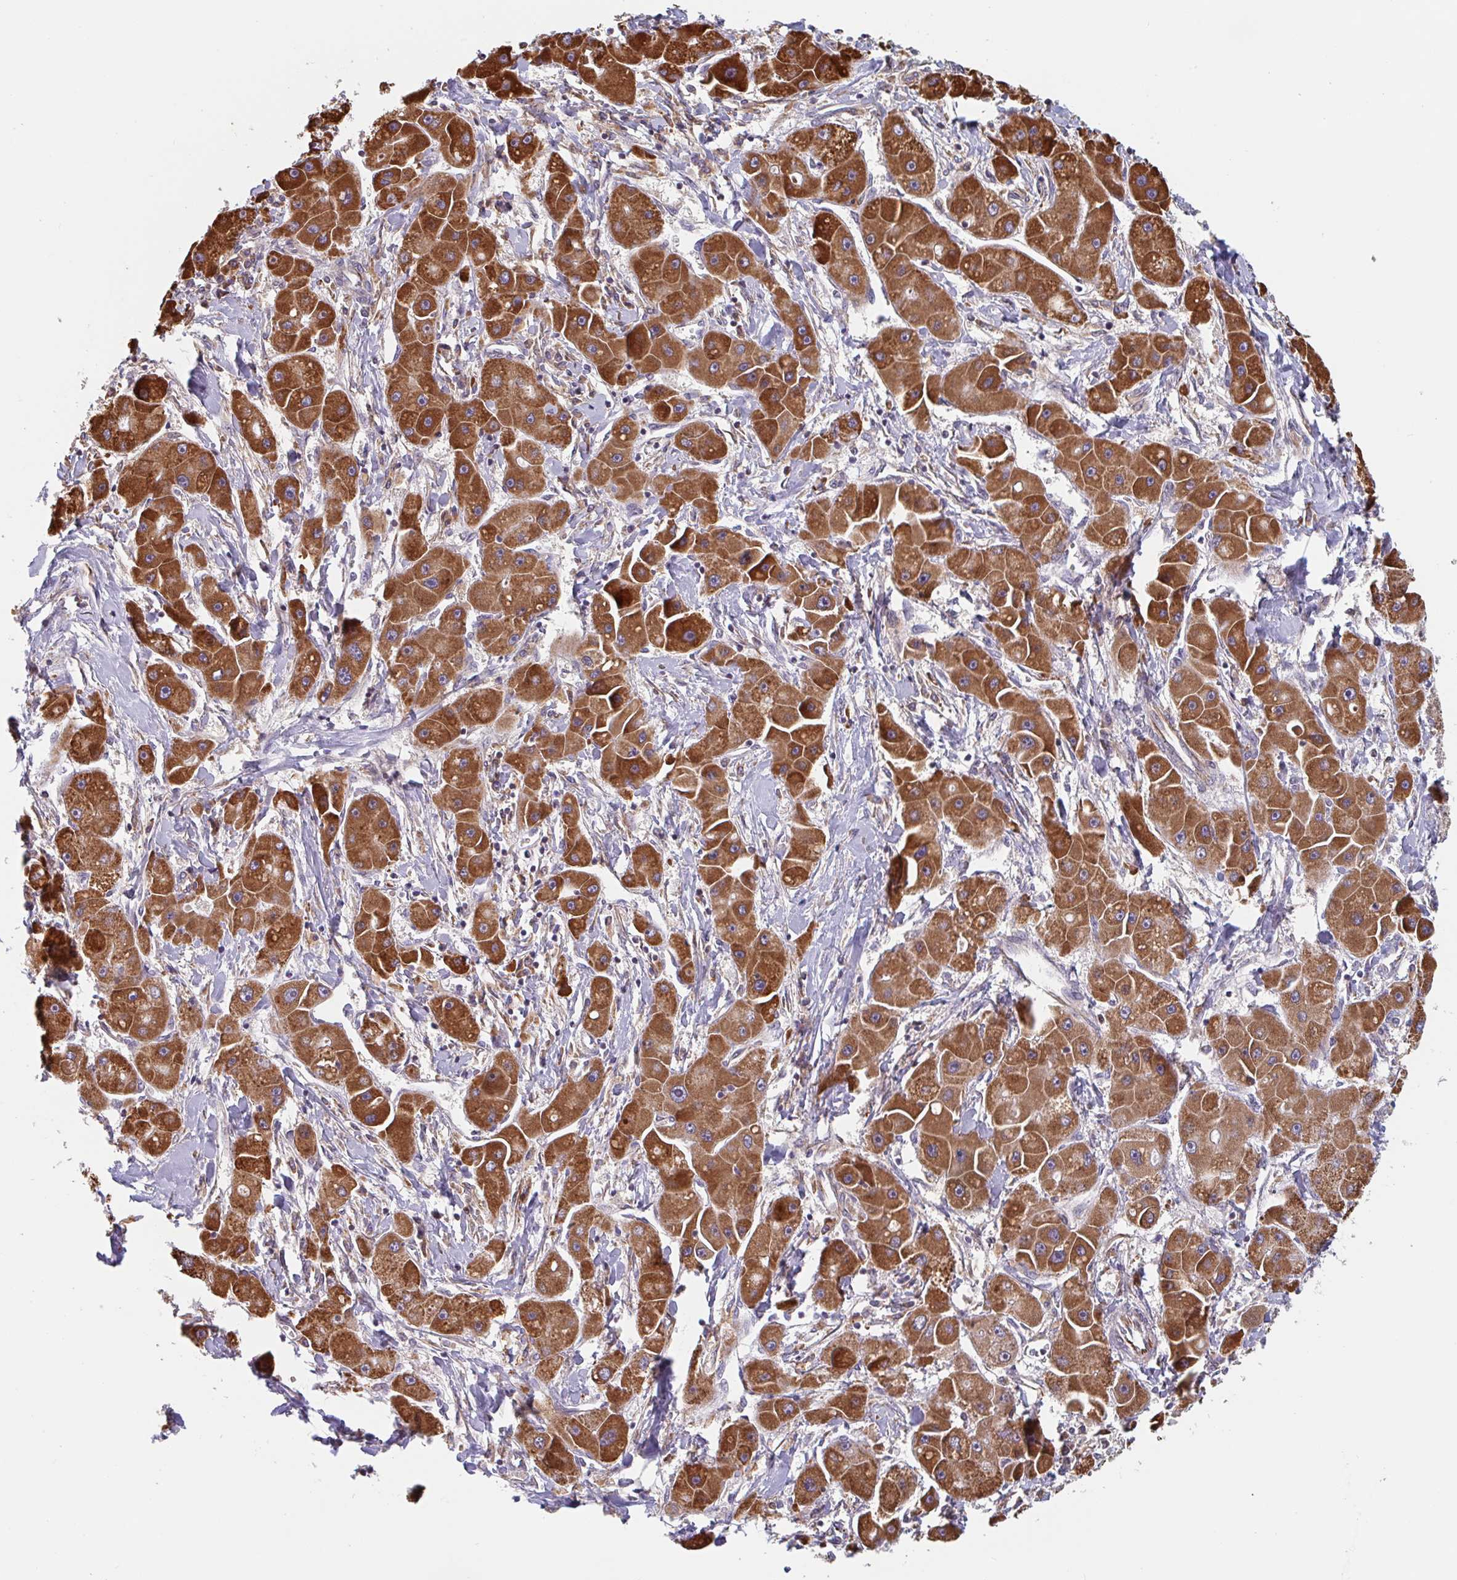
{"staining": {"intensity": "strong", "quantity": ">75%", "location": "cytoplasmic/membranous"}, "tissue": "liver cancer", "cell_type": "Tumor cells", "image_type": "cancer", "snomed": [{"axis": "morphology", "description": "Carcinoma, Hepatocellular, NOS"}, {"axis": "topography", "description": "Liver"}], "caption": "Human liver cancer (hepatocellular carcinoma) stained for a protein (brown) demonstrates strong cytoplasmic/membranous positive staining in about >75% of tumor cells.", "gene": "NUB1", "patient": {"sex": "male", "age": 24}}